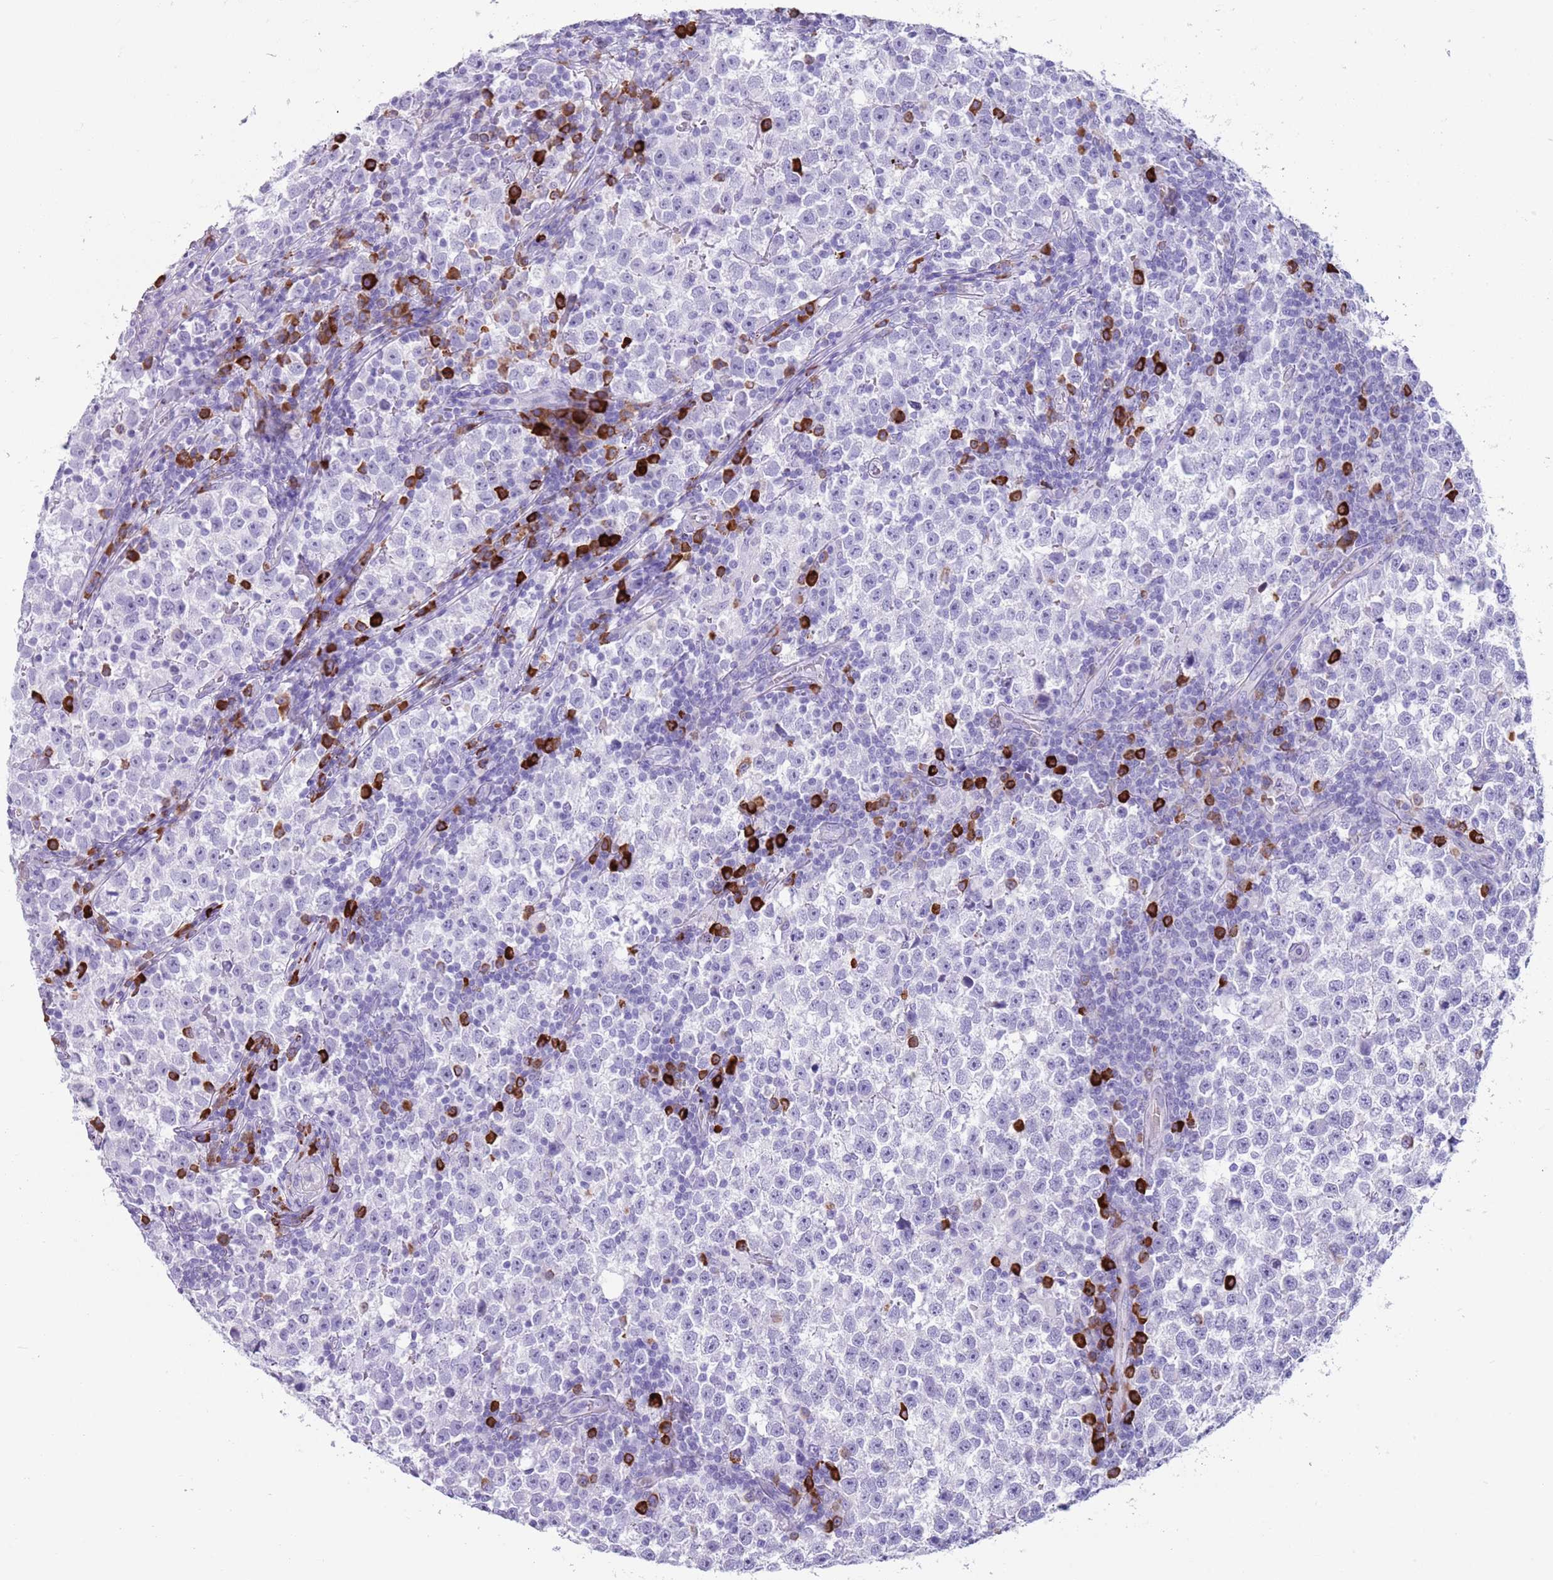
{"staining": {"intensity": "negative", "quantity": "none", "location": "none"}, "tissue": "testis cancer", "cell_type": "Tumor cells", "image_type": "cancer", "snomed": [{"axis": "morphology", "description": "Normal tissue, NOS"}, {"axis": "morphology", "description": "Seminoma, NOS"}, {"axis": "topography", "description": "Testis"}], "caption": "DAB immunohistochemical staining of human testis cancer exhibits no significant expression in tumor cells. (Stains: DAB immunohistochemistry (IHC) with hematoxylin counter stain, Microscopy: brightfield microscopy at high magnification).", "gene": "LY6G5B", "patient": {"sex": "male", "age": 43}}